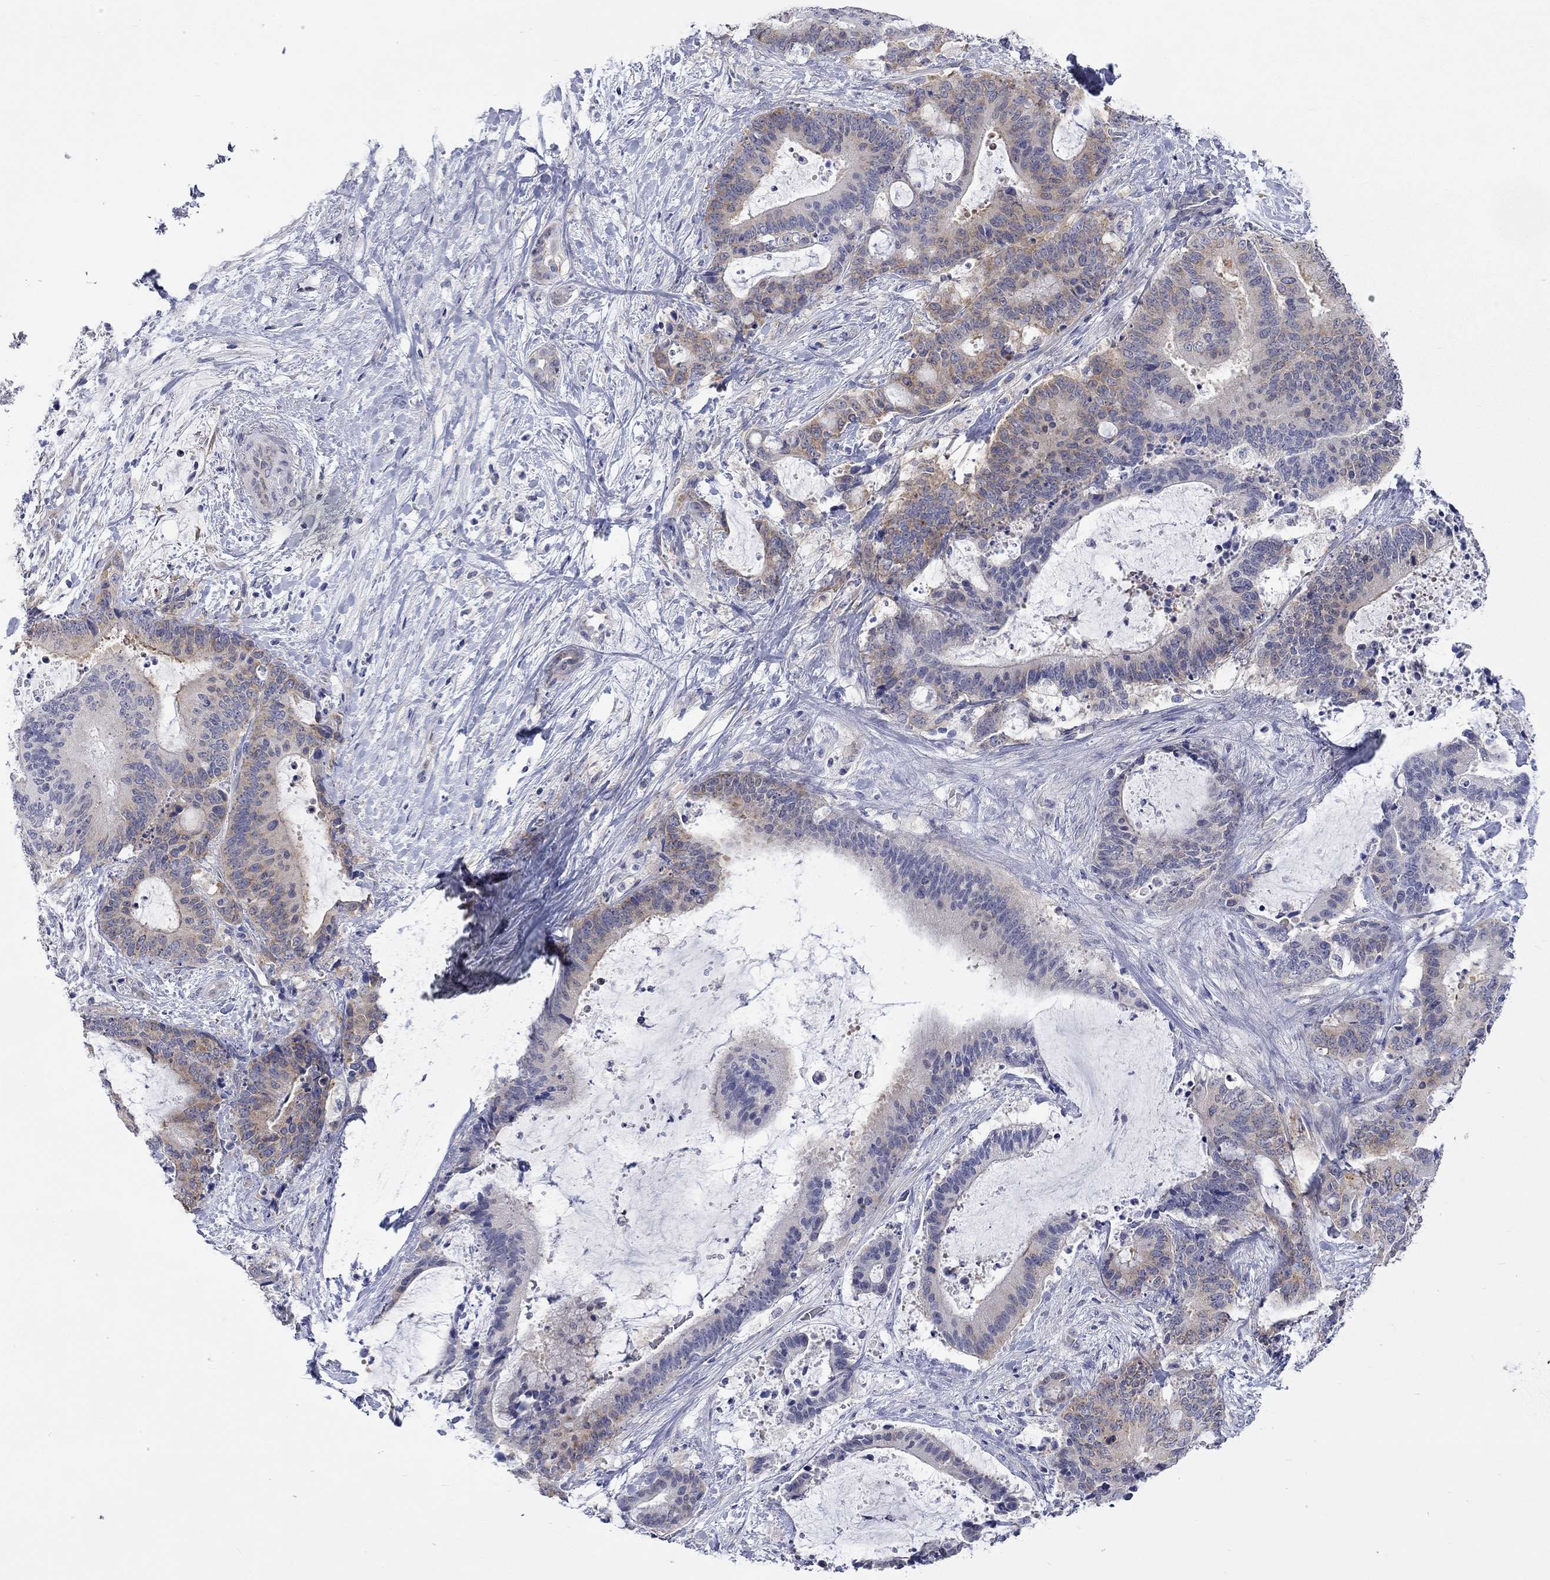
{"staining": {"intensity": "moderate", "quantity": "<25%", "location": "cytoplasmic/membranous"}, "tissue": "liver cancer", "cell_type": "Tumor cells", "image_type": "cancer", "snomed": [{"axis": "morphology", "description": "Cholangiocarcinoma"}, {"axis": "topography", "description": "Liver"}], "caption": "IHC of human liver cancer shows low levels of moderate cytoplasmic/membranous staining in about <25% of tumor cells.", "gene": "CERS1", "patient": {"sex": "female", "age": 73}}